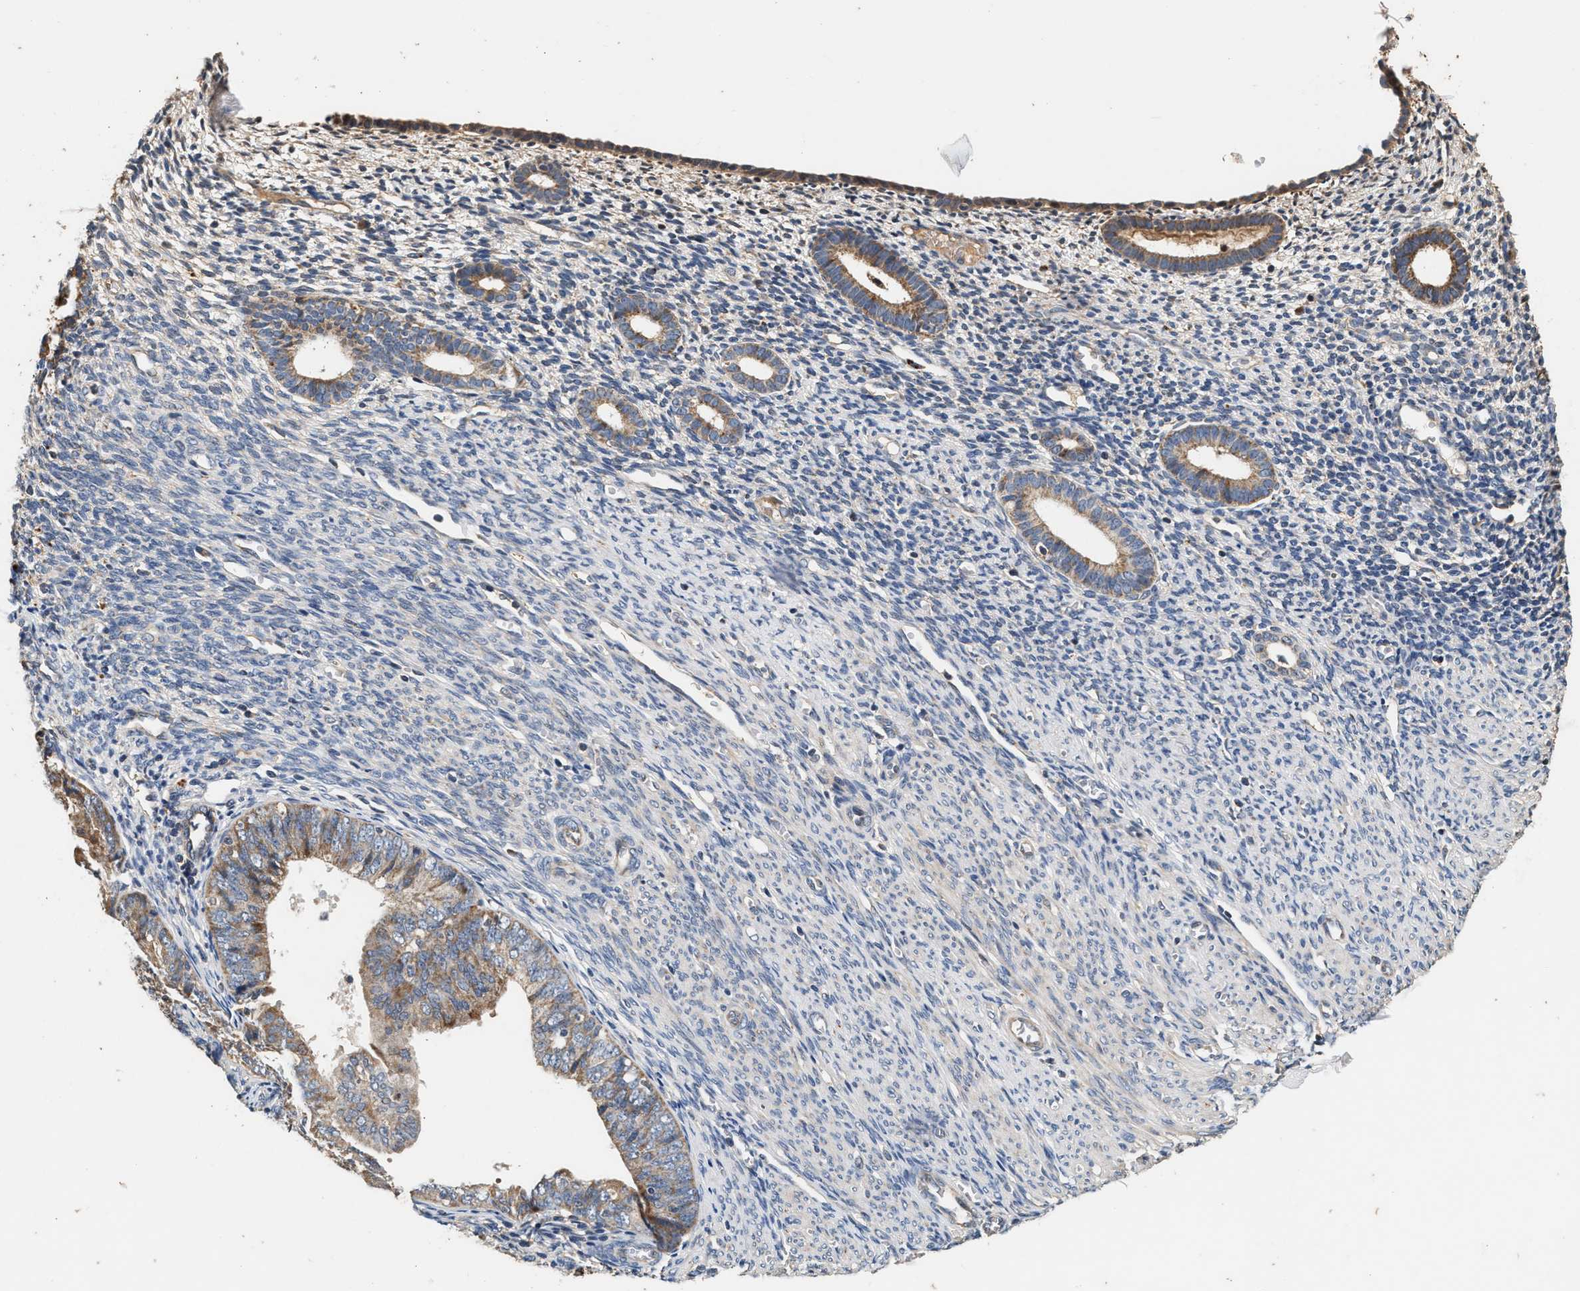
{"staining": {"intensity": "weak", "quantity": "<25%", "location": "cytoplasmic/membranous"}, "tissue": "endometrium", "cell_type": "Cells in endometrial stroma", "image_type": "normal", "snomed": [{"axis": "morphology", "description": "Normal tissue, NOS"}, {"axis": "morphology", "description": "Adenocarcinoma, NOS"}, {"axis": "topography", "description": "Endometrium"}], "caption": "A histopathology image of endometrium stained for a protein exhibits no brown staining in cells in endometrial stroma. (DAB (3,3'-diaminobenzidine) IHC with hematoxylin counter stain).", "gene": "PTGR3", "patient": {"sex": "female", "age": 57}}